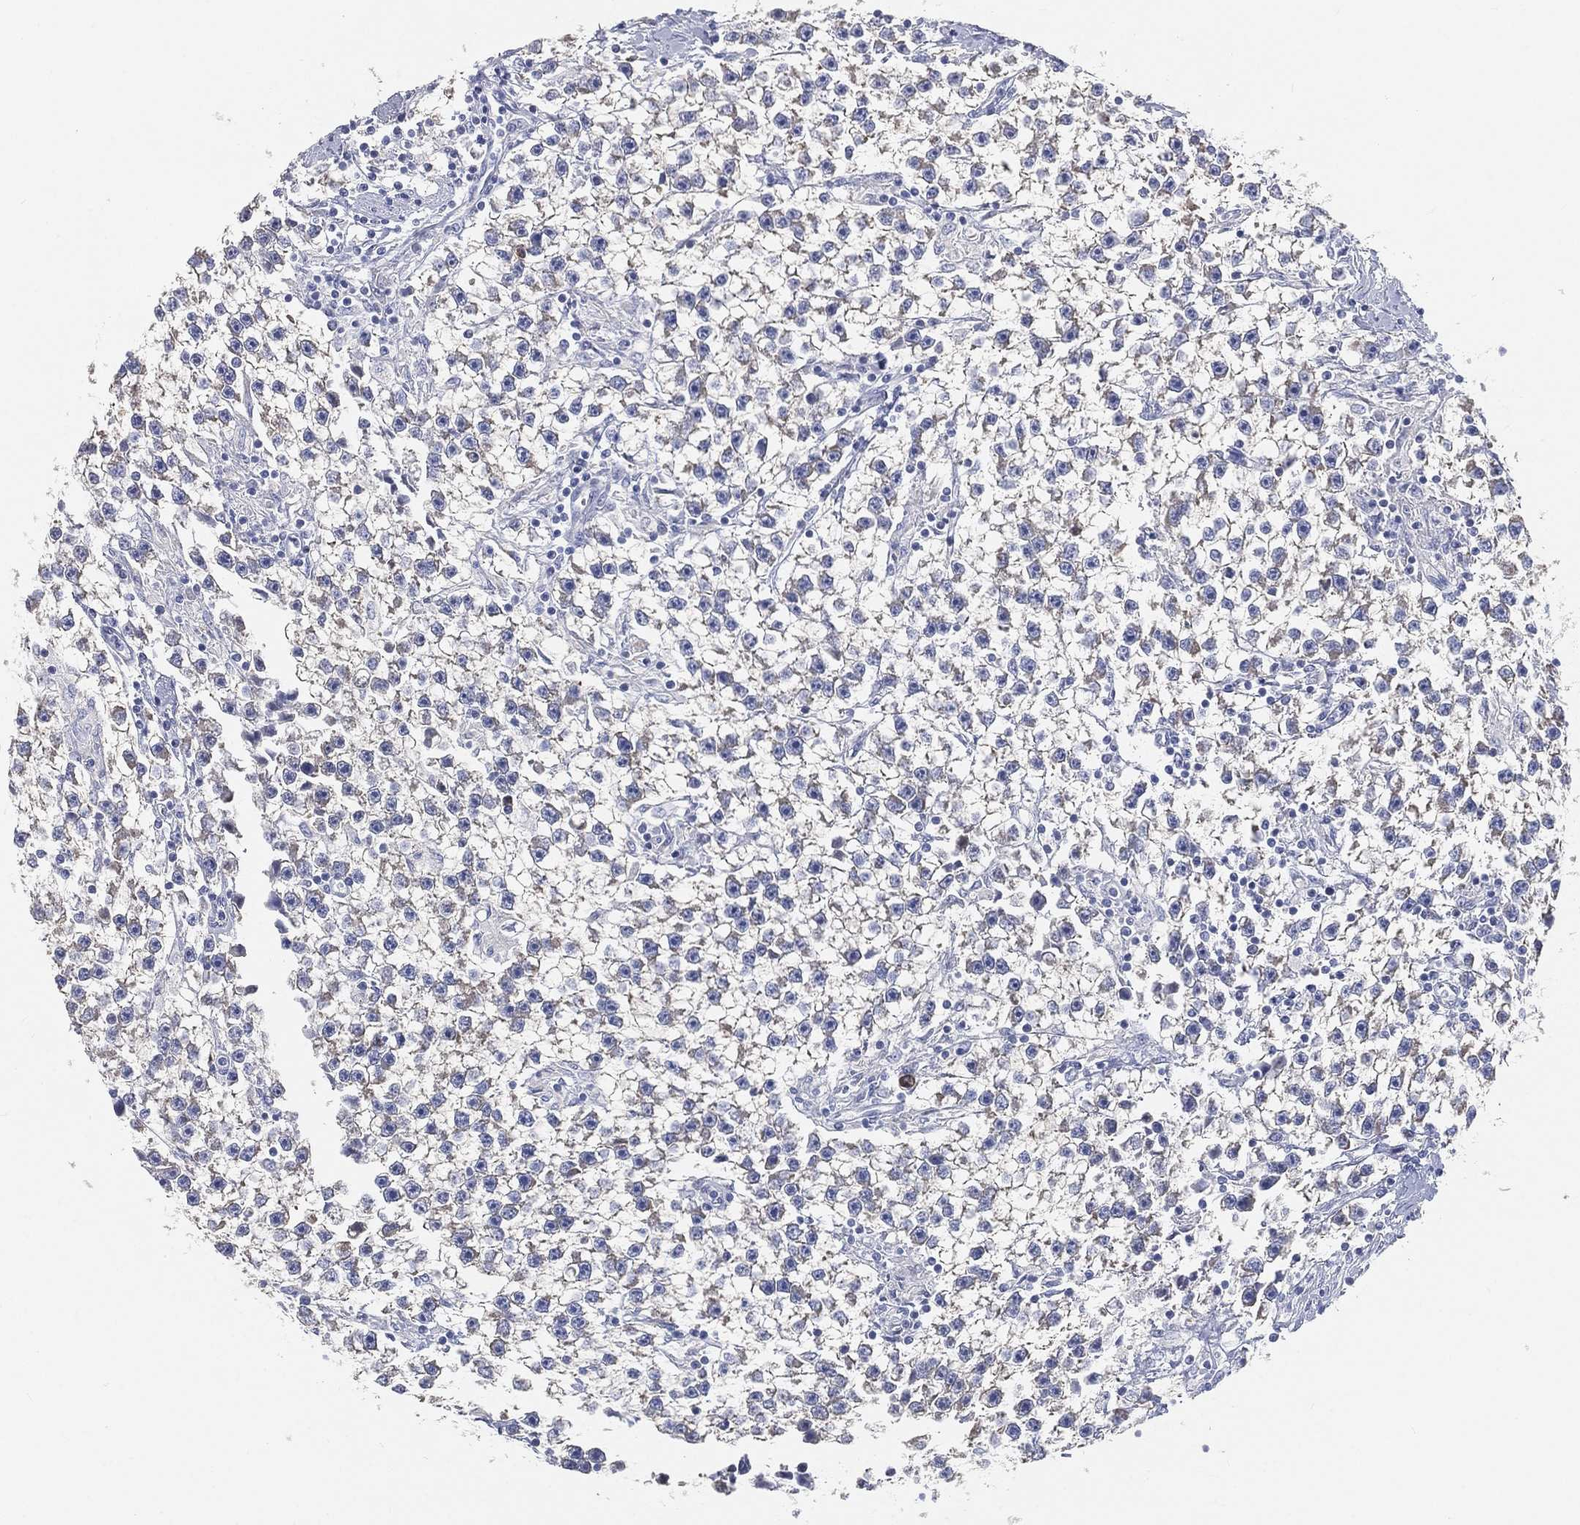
{"staining": {"intensity": "negative", "quantity": "none", "location": "none"}, "tissue": "testis cancer", "cell_type": "Tumor cells", "image_type": "cancer", "snomed": [{"axis": "morphology", "description": "Seminoma, NOS"}, {"axis": "topography", "description": "Testis"}], "caption": "Testis seminoma was stained to show a protein in brown. There is no significant staining in tumor cells.", "gene": "TMEM25", "patient": {"sex": "male", "age": 59}}